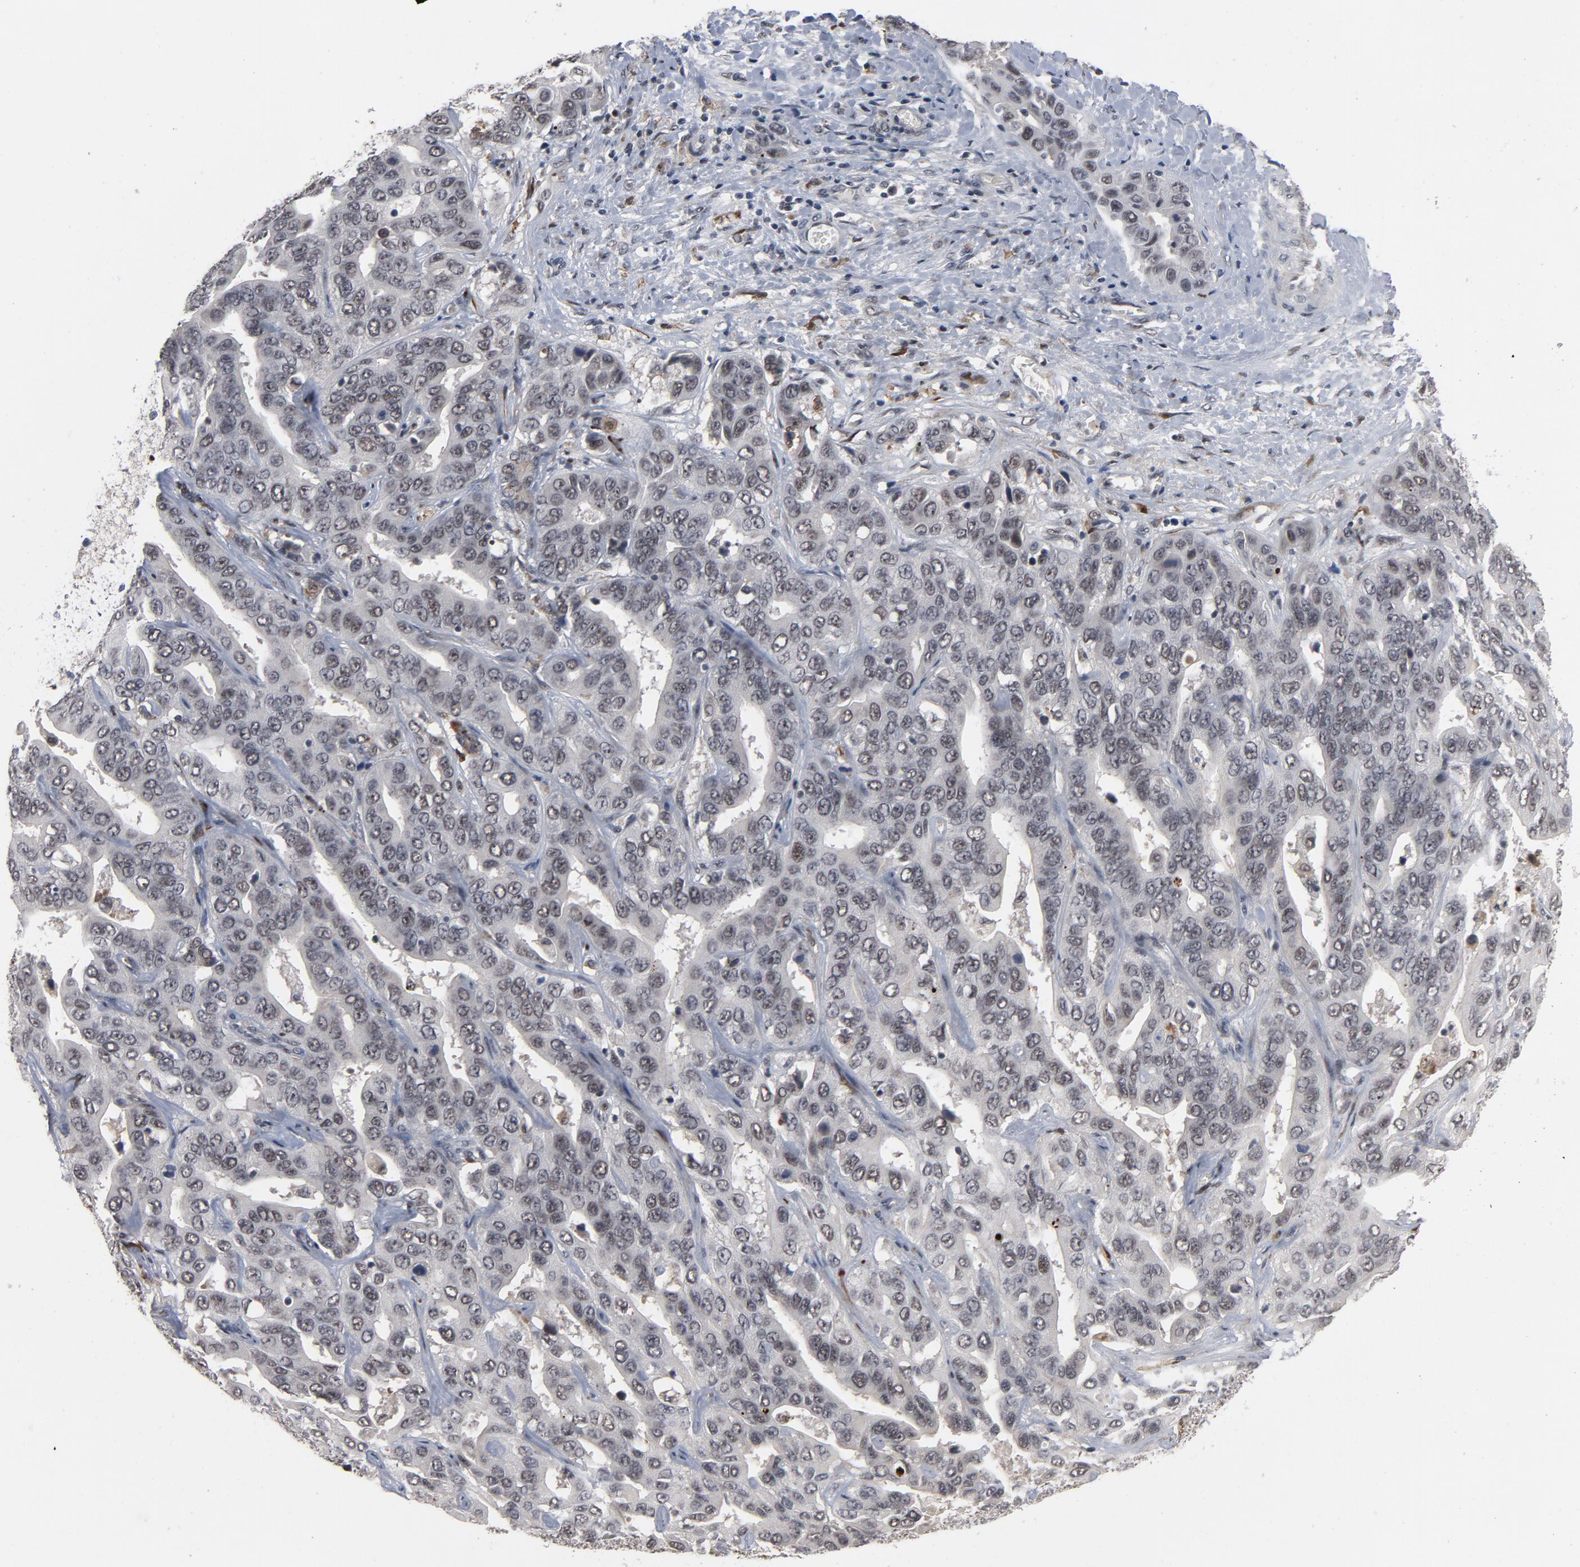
{"staining": {"intensity": "negative", "quantity": "none", "location": "none"}, "tissue": "liver cancer", "cell_type": "Tumor cells", "image_type": "cancer", "snomed": [{"axis": "morphology", "description": "Cholangiocarcinoma"}, {"axis": "topography", "description": "Liver"}], "caption": "Immunohistochemistry (IHC) image of human cholangiocarcinoma (liver) stained for a protein (brown), which shows no staining in tumor cells. (Brightfield microscopy of DAB IHC at high magnification).", "gene": "RTL5", "patient": {"sex": "female", "age": 52}}